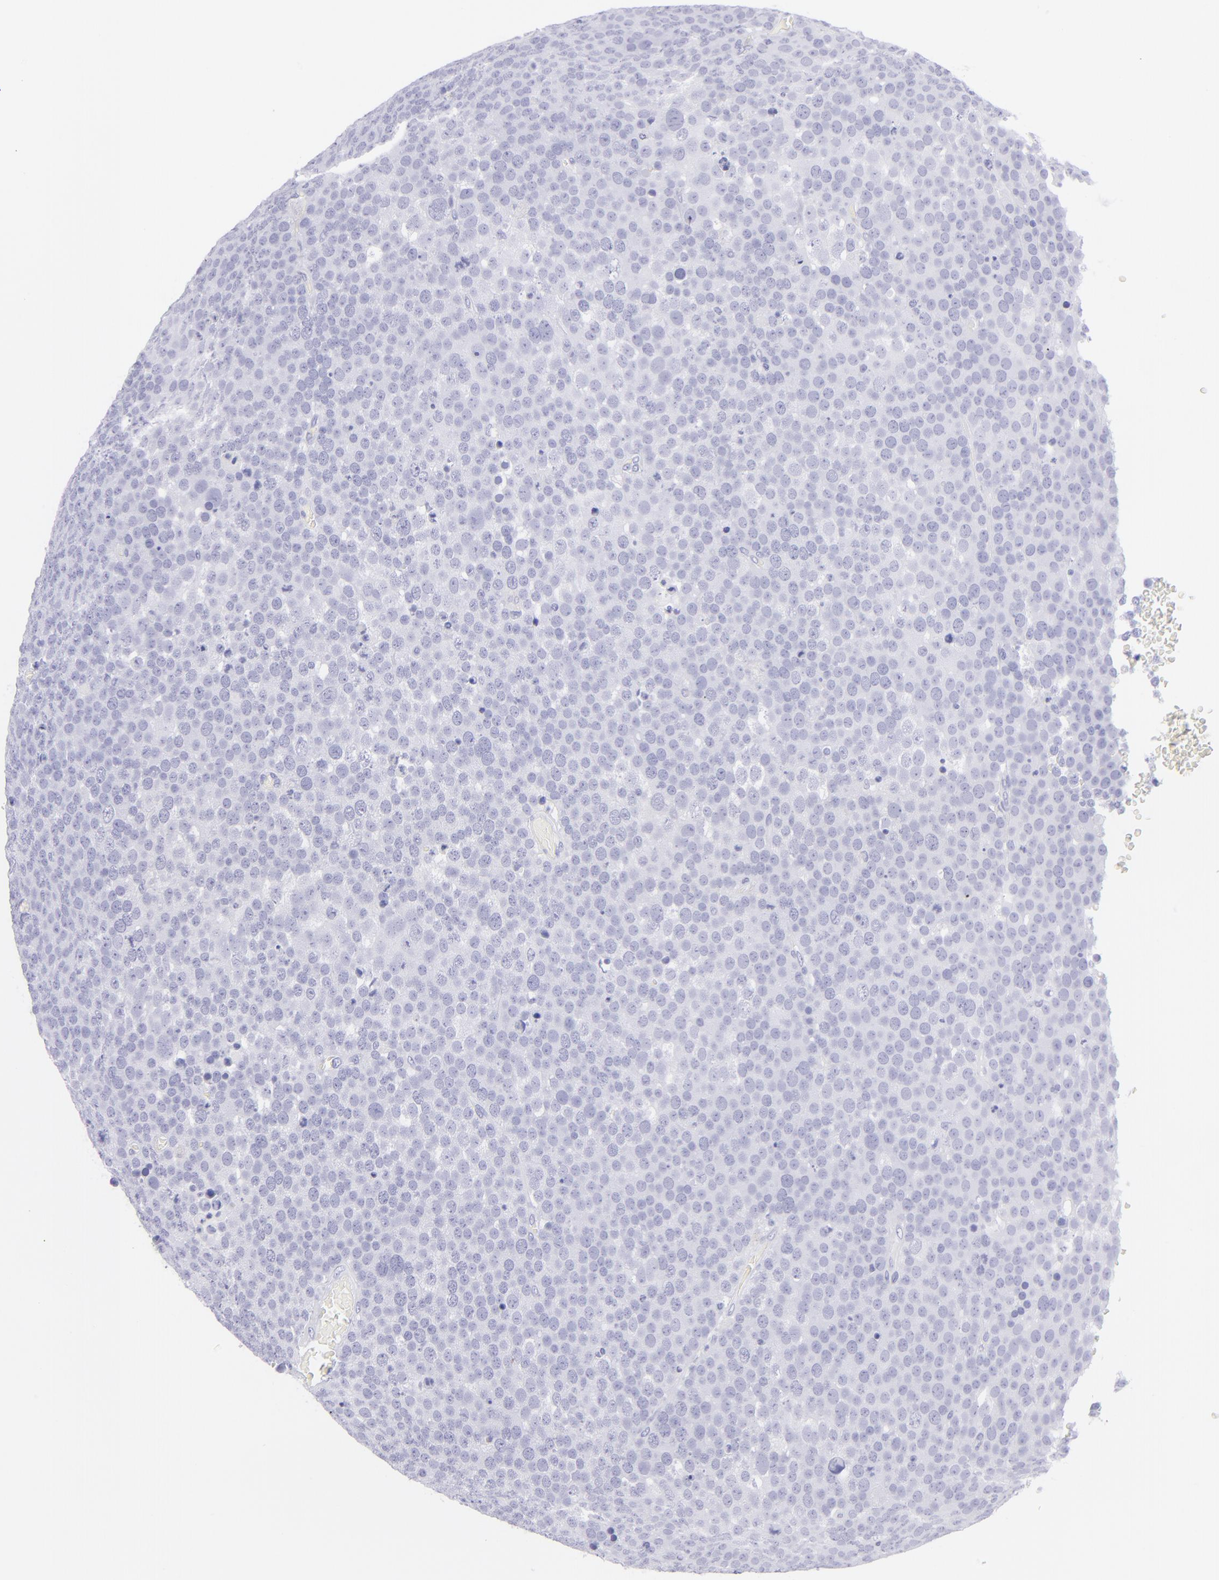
{"staining": {"intensity": "negative", "quantity": "none", "location": "none"}, "tissue": "testis cancer", "cell_type": "Tumor cells", "image_type": "cancer", "snomed": [{"axis": "morphology", "description": "Seminoma, NOS"}, {"axis": "topography", "description": "Testis"}], "caption": "The histopathology image shows no staining of tumor cells in testis cancer.", "gene": "CNP", "patient": {"sex": "male", "age": 71}}